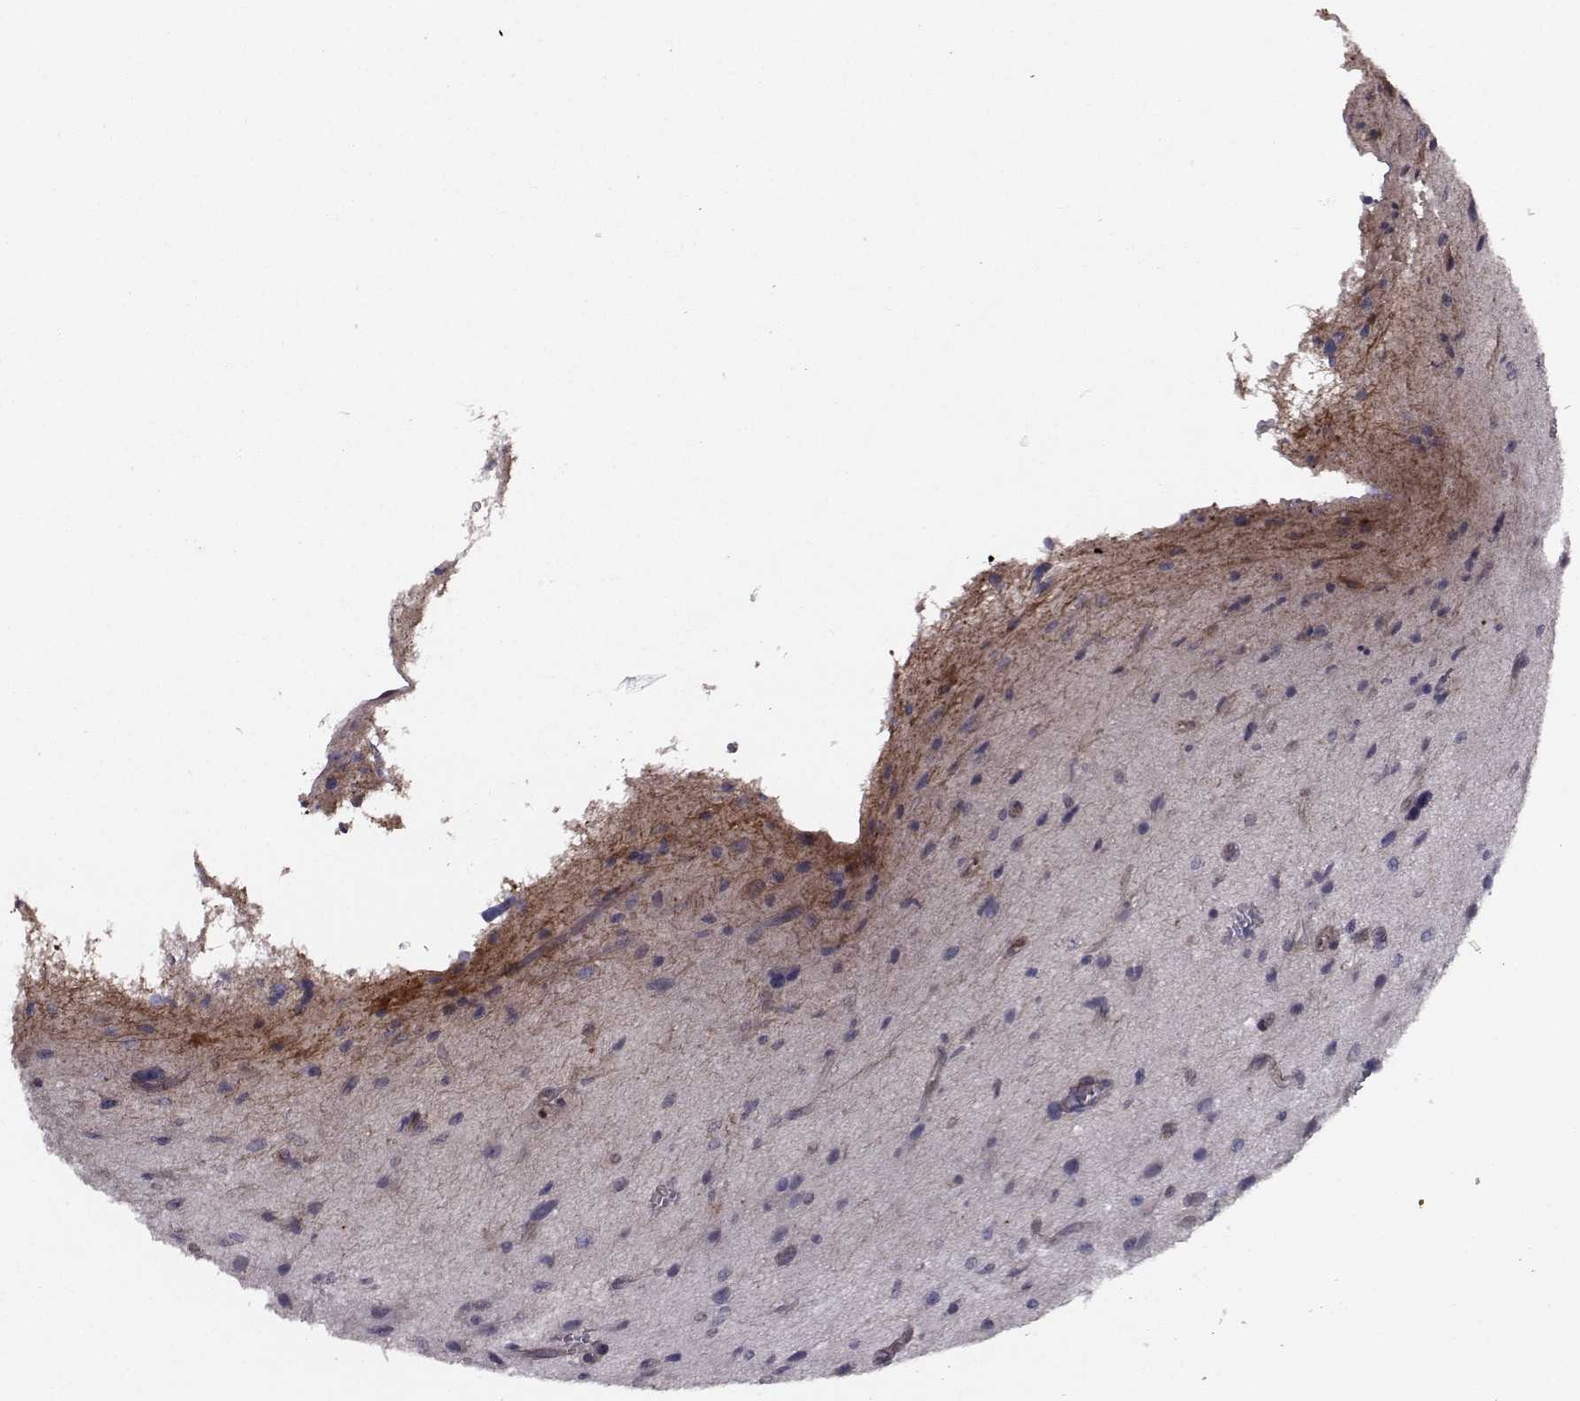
{"staining": {"intensity": "negative", "quantity": "none", "location": "none"}, "tissue": "glioma", "cell_type": "Tumor cells", "image_type": "cancer", "snomed": [{"axis": "morphology", "description": "Glioma, malignant, NOS"}, {"axis": "morphology", "description": "Glioma, malignant, High grade"}, {"axis": "topography", "description": "Brain"}], "caption": "This is an immunohistochemistry histopathology image of high-grade glioma (malignant). There is no staining in tumor cells.", "gene": "TRIP10", "patient": {"sex": "female", "age": 71}}